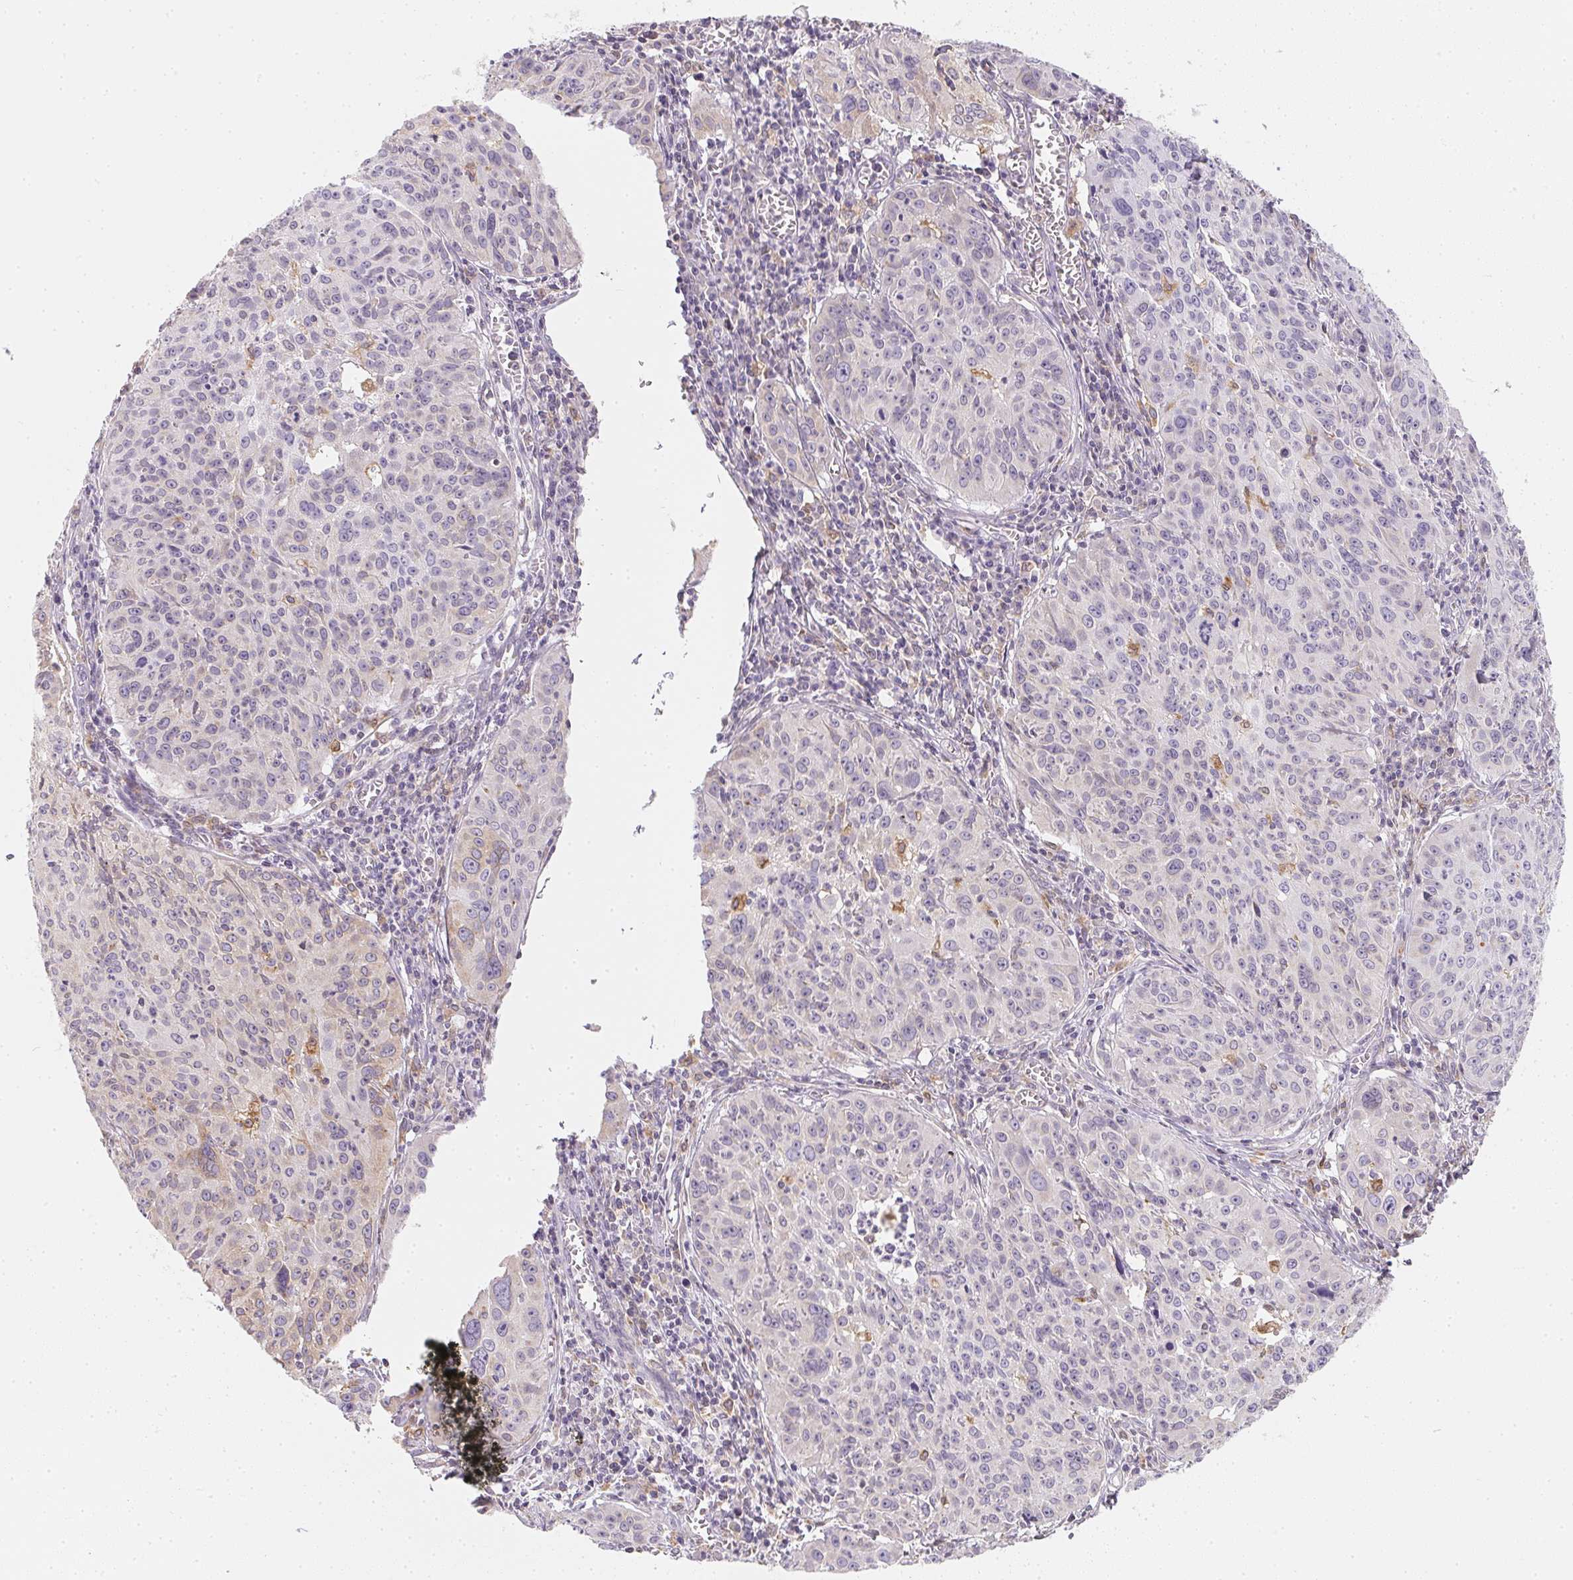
{"staining": {"intensity": "negative", "quantity": "none", "location": "none"}, "tissue": "cervical cancer", "cell_type": "Tumor cells", "image_type": "cancer", "snomed": [{"axis": "morphology", "description": "Squamous cell carcinoma, NOS"}, {"axis": "topography", "description": "Cervix"}], "caption": "The micrograph reveals no significant positivity in tumor cells of cervical cancer (squamous cell carcinoma).", "gene": "SOAT1", "patient": {"sex": "female", "age": 31}}